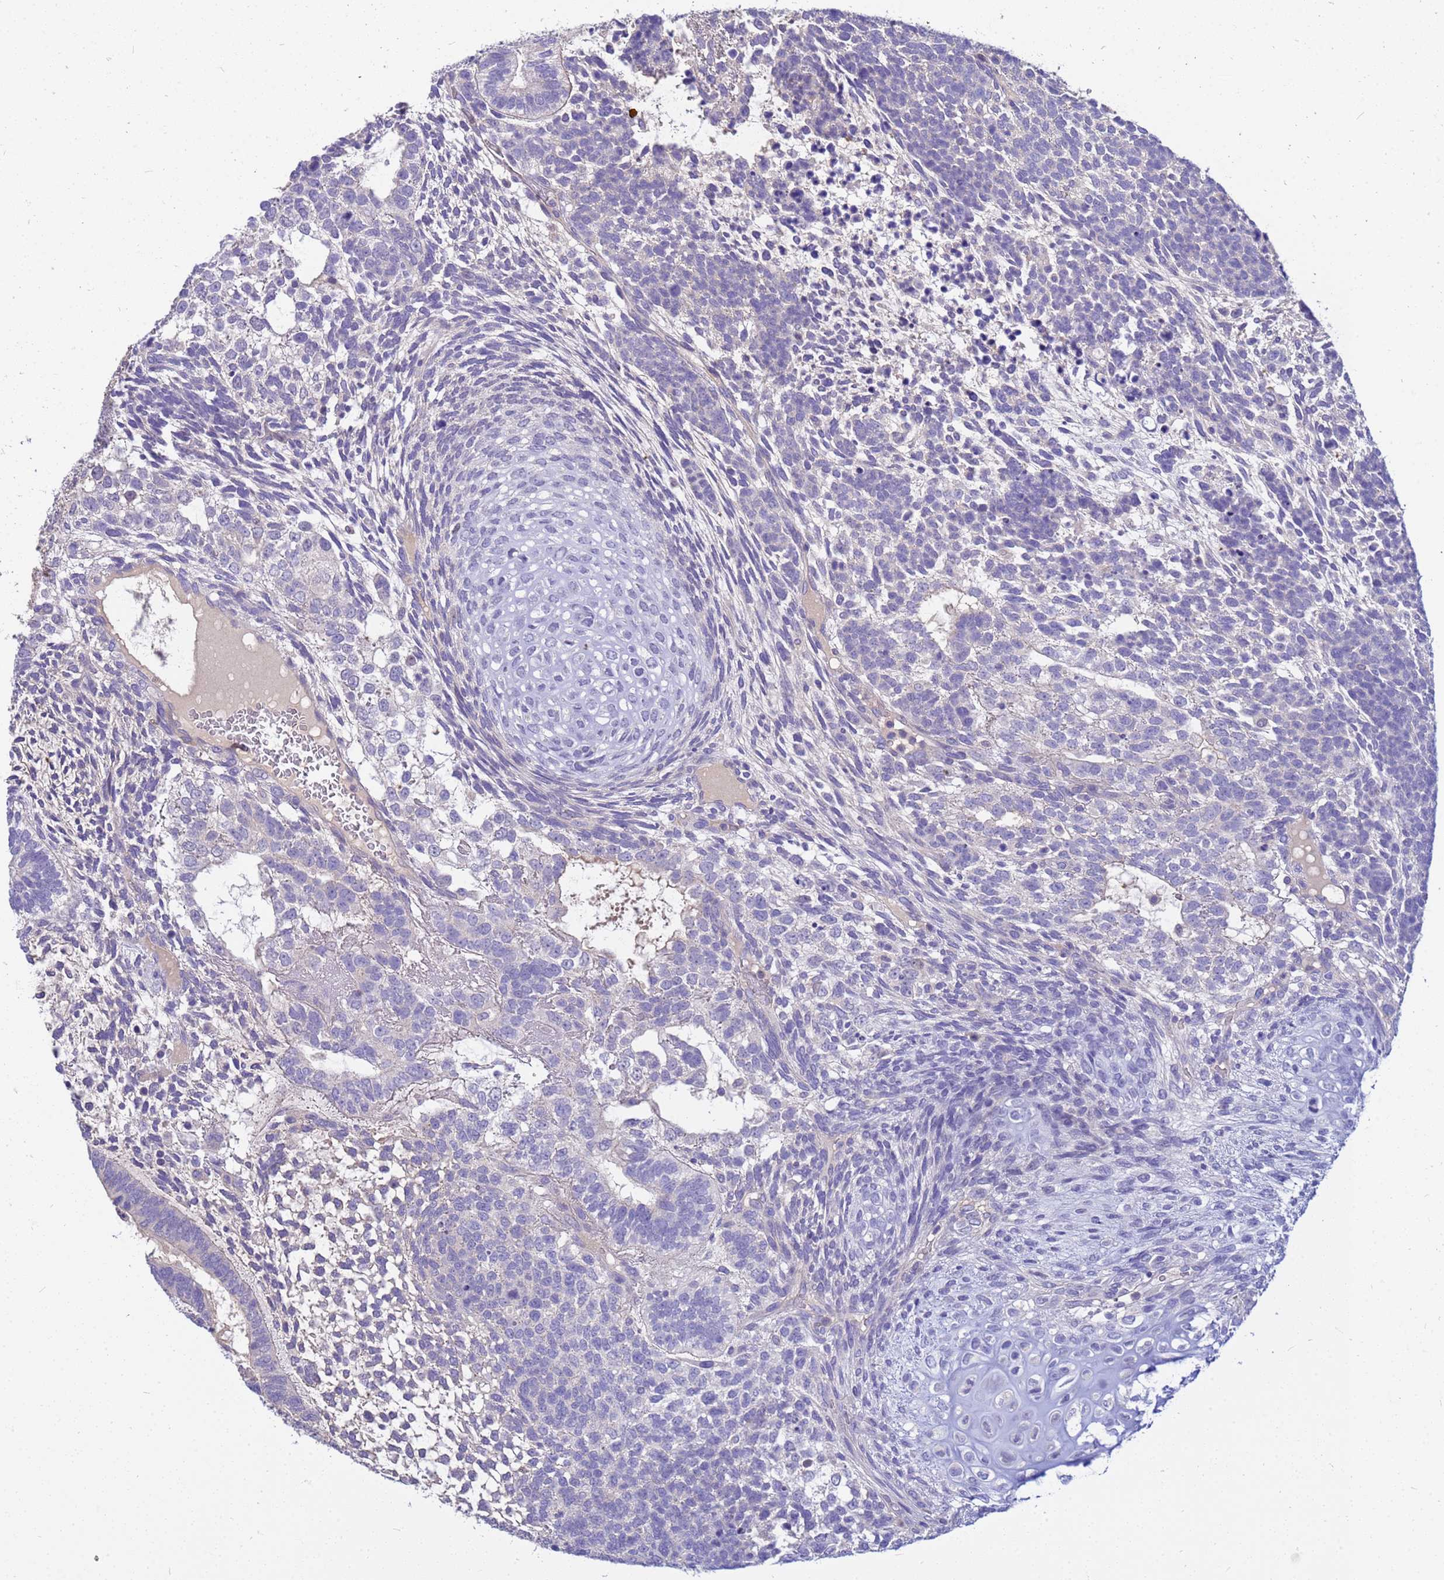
{"staining": {"intensity": "negative", "quantity": "none", "location": "none"}, "tissue": "testis cancer", "cell_type": "Tumor cells", "image_type": "cancer", "snomed": [{"axis": "morphology", "description": "Carcinoma, Embryonal, NOS"}, {"axis": "topography", "description": "Testis"}], "caption": "DAB immunohistochemical staining of human testis embryonal carcinoma displays no significant staining in tumor cells. (Stains: DAB immunohistochemistry (IHC) with hematoxylin counter stain, Microscopy: brightfield microscopy at high magnification).", "gene": "DPRX", "patient": {"sex": "male", "age": 23}}